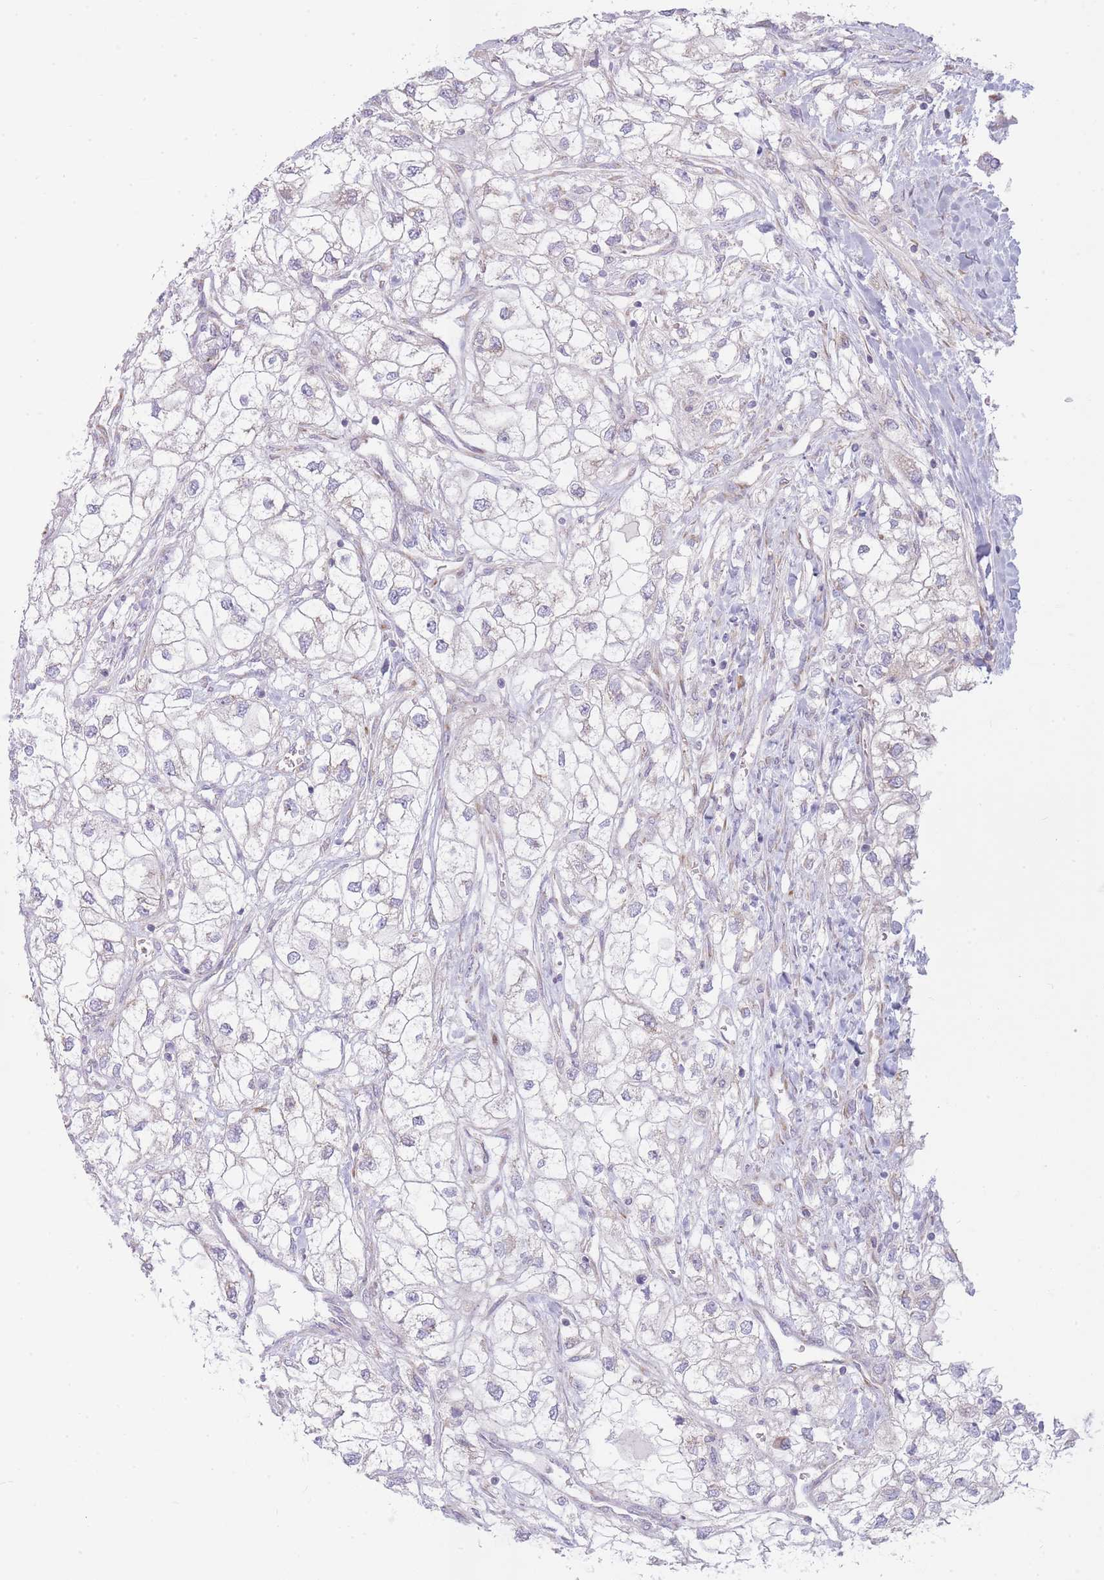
{"staining": {"intensity": "weak", "quantity": "<25%", "location": "cytoplasmic/membranous"}, "tissue": "renal cancer", "cell_type": "Tumor cells", "image_type": "cancer", "snomed": [{"axis": "morphology", "description": "Adenocarcinoma, NOS"}, {"axis": "topography", "description": "Kidney"}], "caption": "This histopathology image is of renal cancer (adenocarcinoma) stained with IHC to label a protein in brown with the nuclei are counter-stained blue. There is no positivity in tumor cells.", "gene": "OR5L2", "patient": {"sex": "male", "age": 59}}